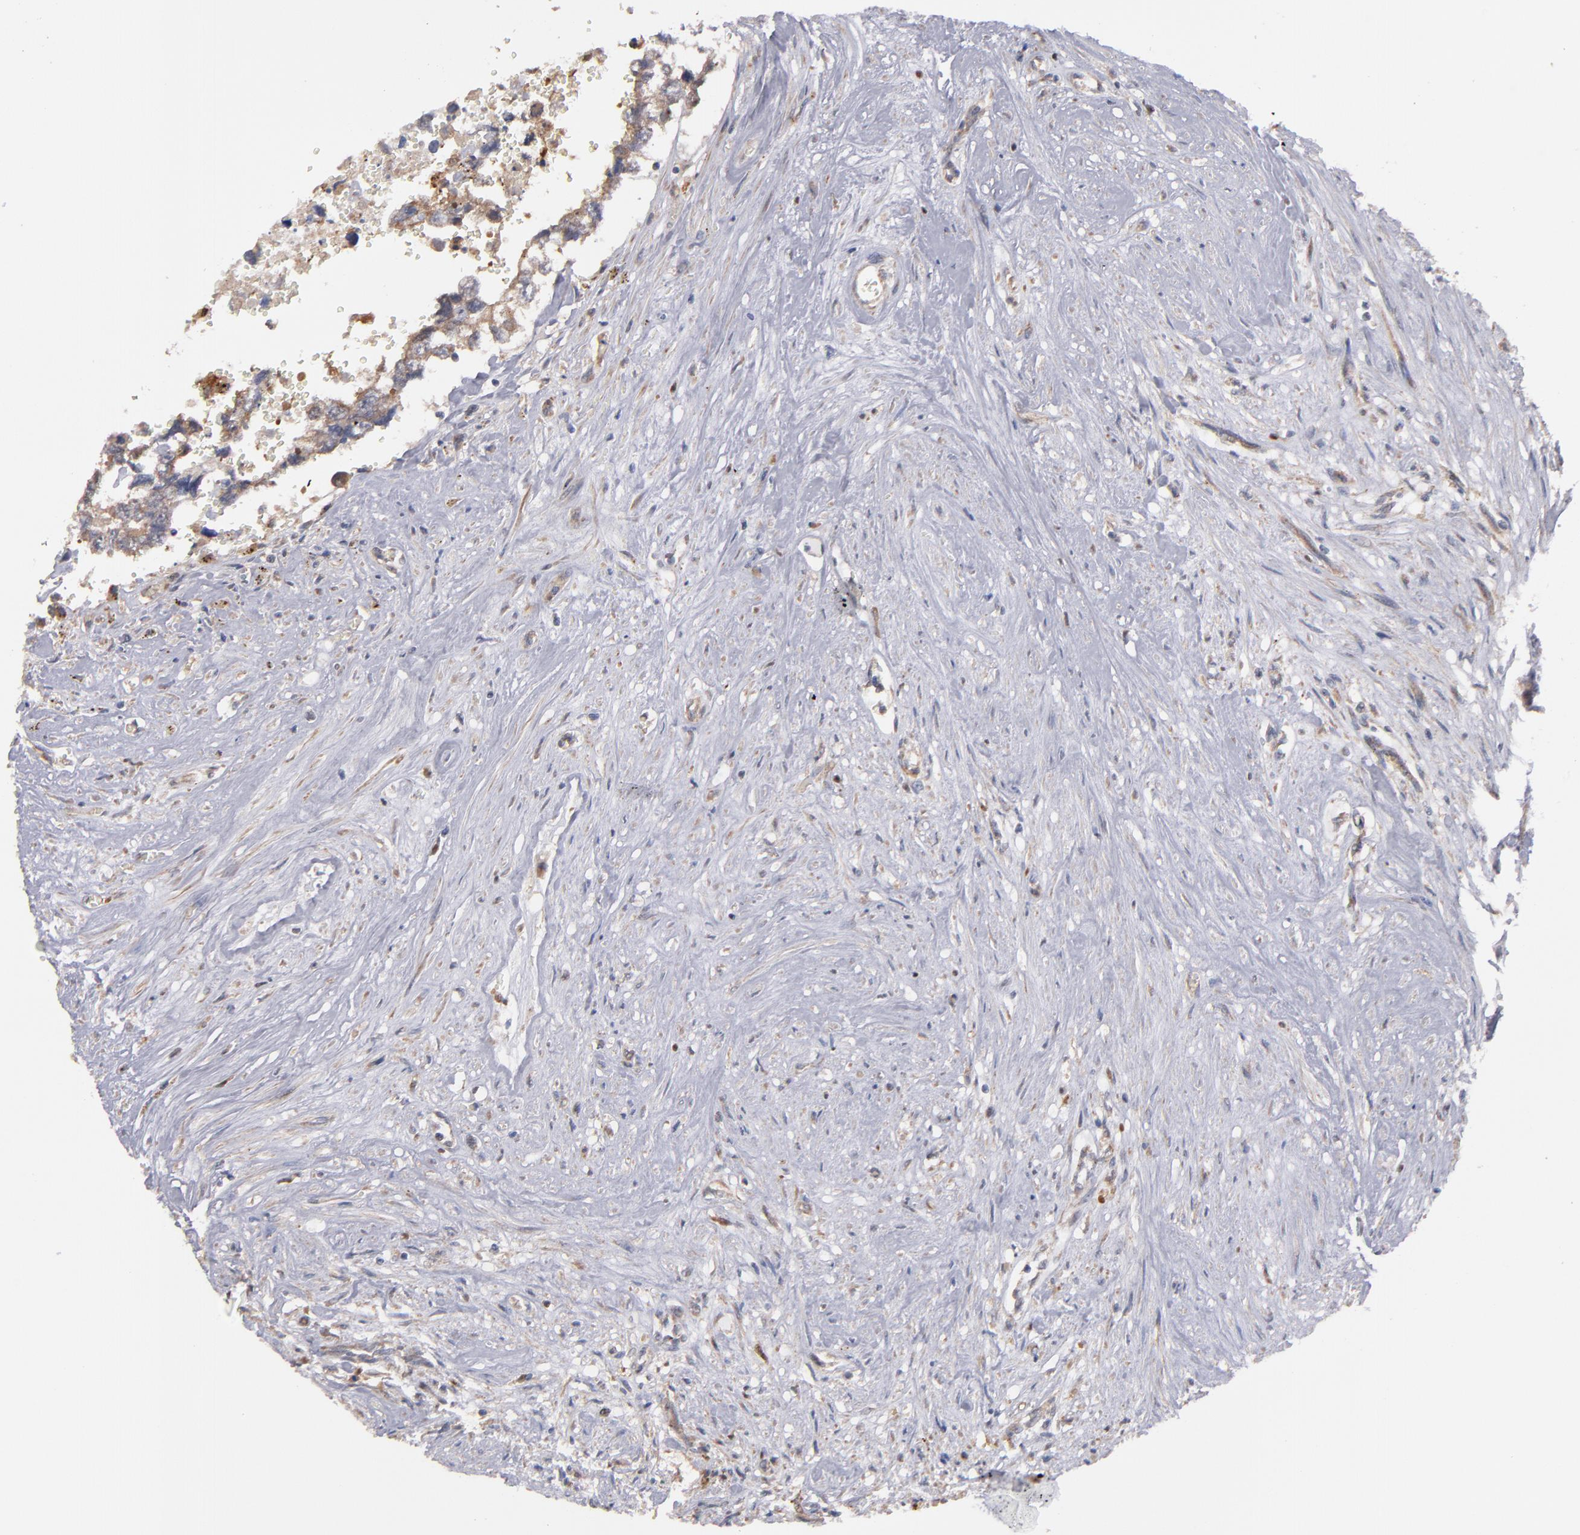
{"staining": {"intensity": "moderate", "quantity": "<25%", "location": "cytoplasmic/membranous"}, "tissue": "testis cancer", "cell_type": "Tumor cells", "image_type": "cancer", "snomed": [{"axis": "morphology", "description": "Carcinoma, Embryonal, NOS"}, {"axis": "topography", "description": "Testis"}], "caption": "IHC photomicrograph of neoplastic tissue: testis embryonal carcinoma stained using immunohistochemistry (IHC) exhibits low levels of moderate protein expression localized specifically in the cytoplasmic/membranous of tumor cells, appearing as a cytoplasmic/membranous brown color.", "gene": "GMFG", "patient": {"sex": "male", "age": 31}}